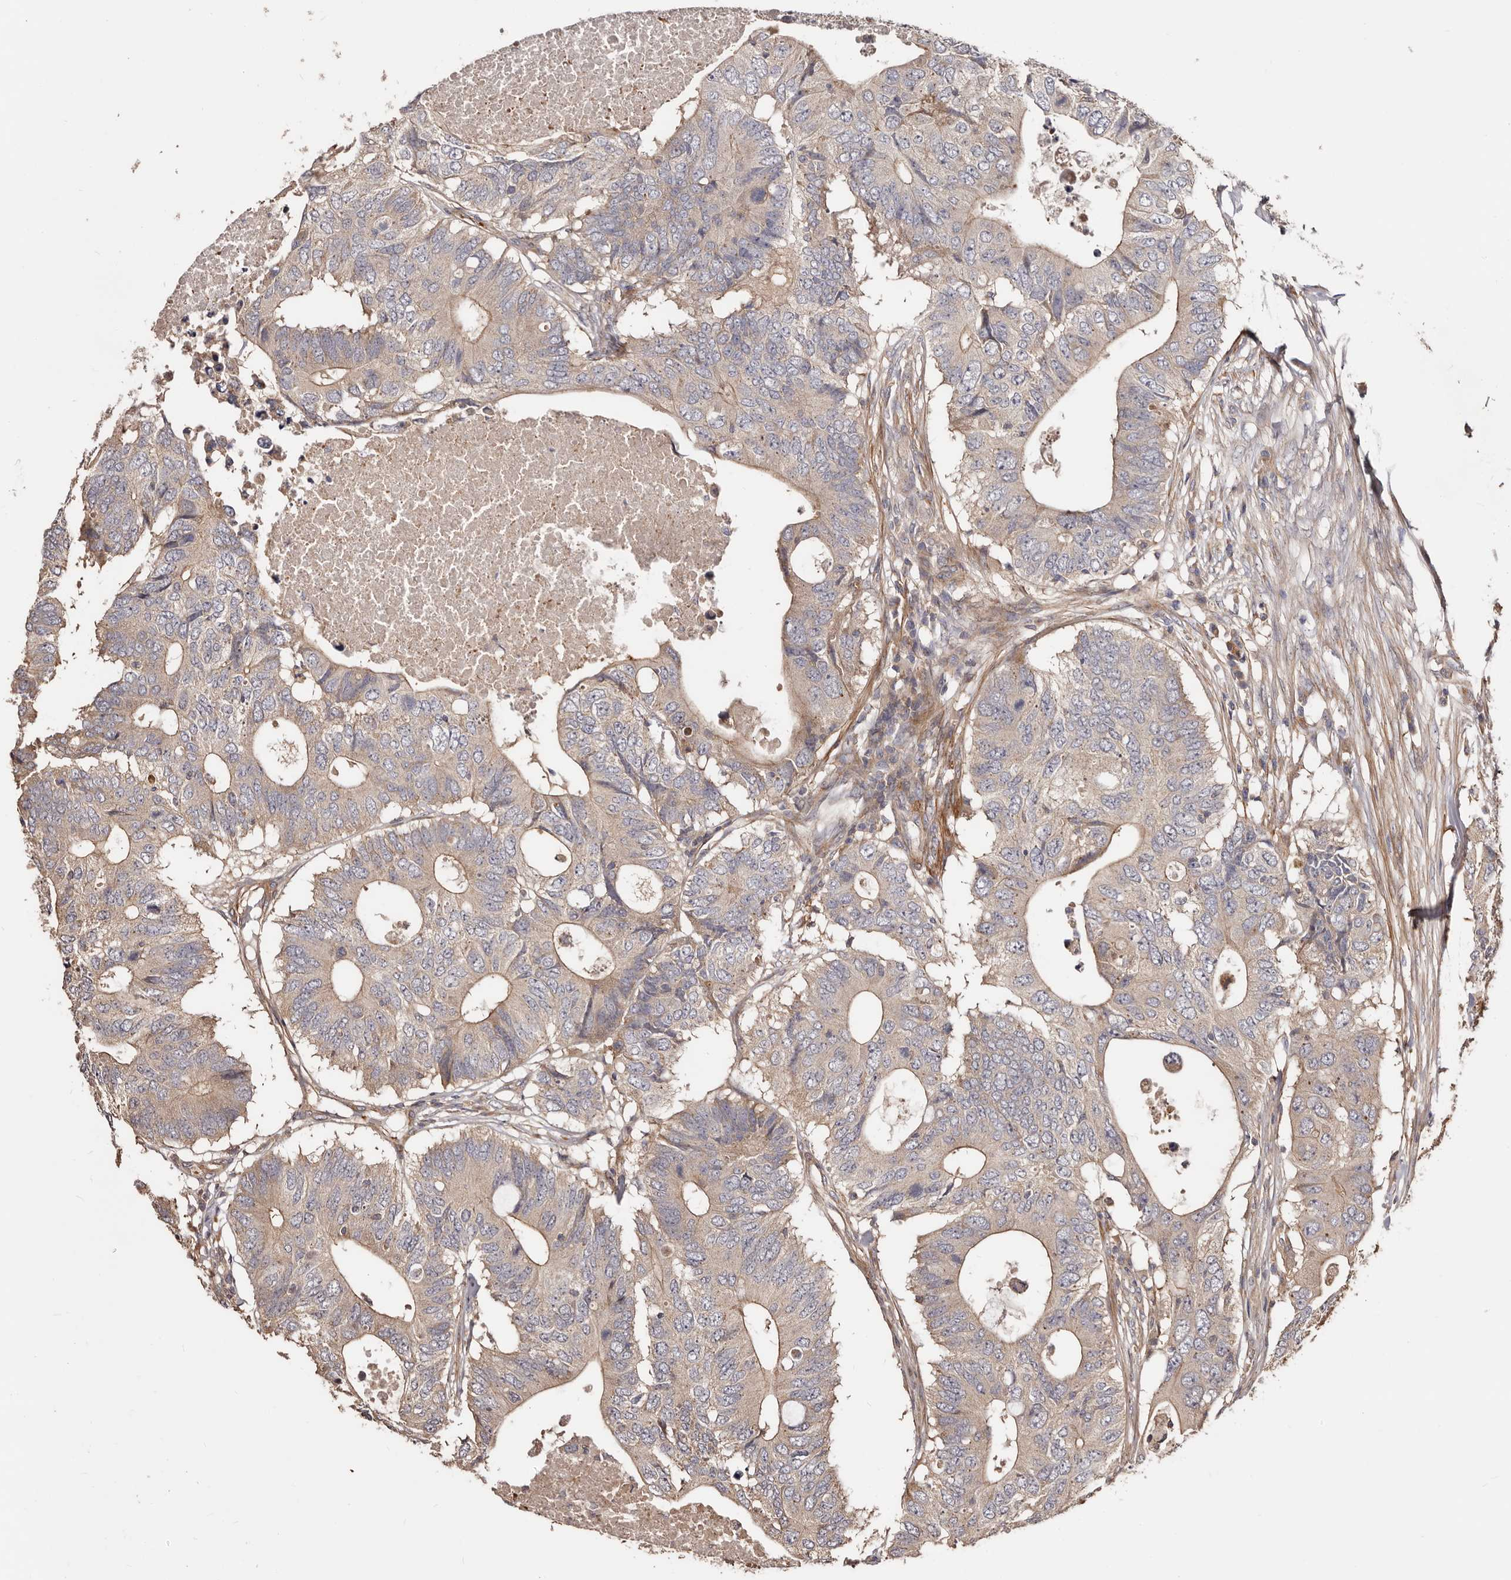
{"staining": {"intensity": "weak", "quantity": ">75%", "location": "cytoplasmic/membranous"}, "tissue": "colorectal cancer", "cell_type": "Tumor cells", "image_type": "cancer", "snomed": [{"axis": "morphology", "description": "Adenocarcinoma, NOS"}, {"axis": "topography", "description": "Colon"}], "caption": "Tumor cells display weak cytoplasmic/membranous positivity in approximately >75% of cells in adenocarcinoma (colorectal). (brown staining indicates protein expression, while blue staining denotes nuclei).", "gene": "GTPBP1", "patient": {"sex": "male", "age": 71}}